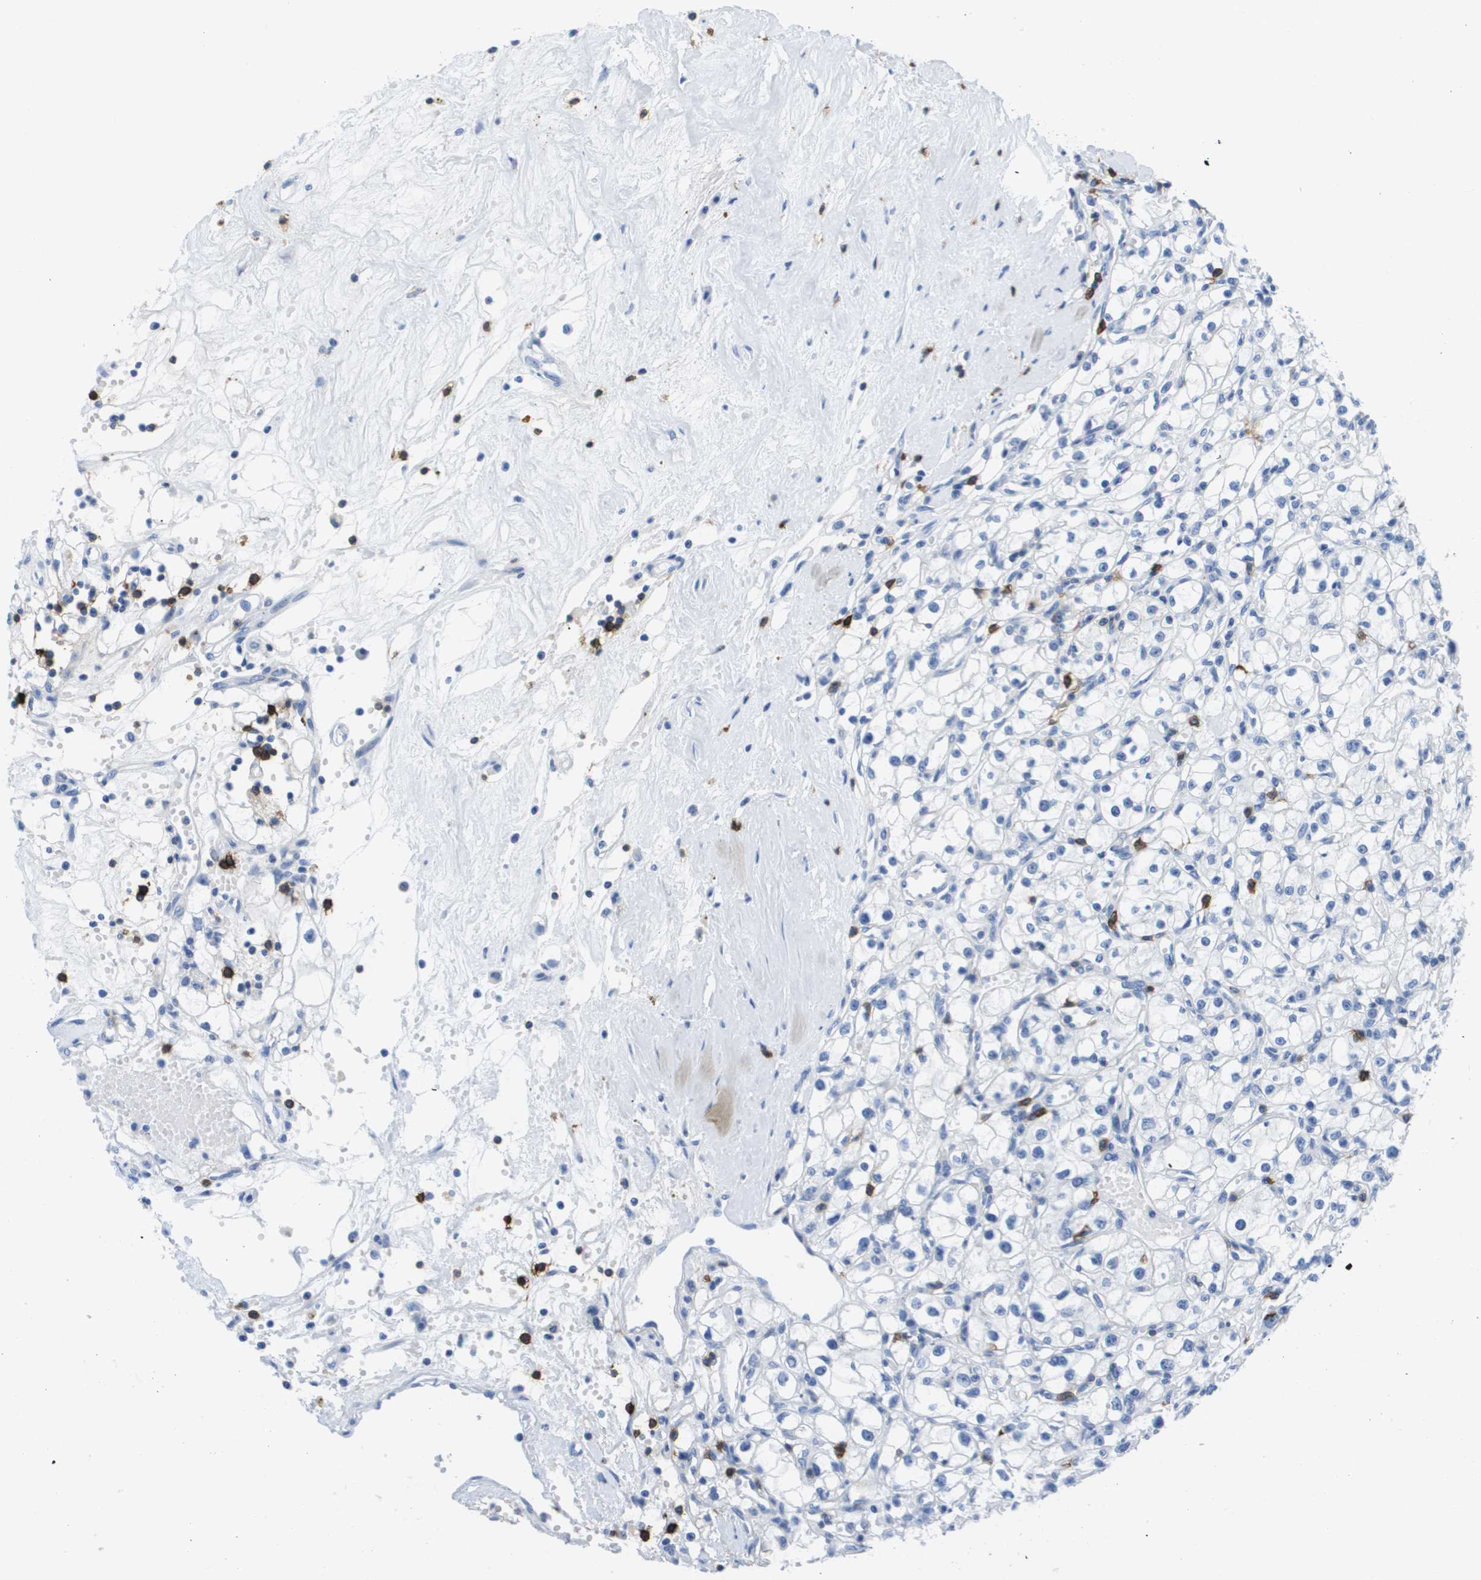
{"staining": {"intensity": "negative", "quantity": "none", "location": "none"}, "tissue": "renal cancer", "cell_type": "Tumor cells", "image_type": "cancer", "snomed": [{"axis": "morphology", "description": "Adenocarcinoma, NOS"}, {"axis": "topography", "description": "Kidney"}], "caption": "Immunohistochemical staining of renal adenocarcinoma shows no significant positivity in tumor cells.", "gene": "MS4A1", "patient": {"sex": "male", "age": 56}}